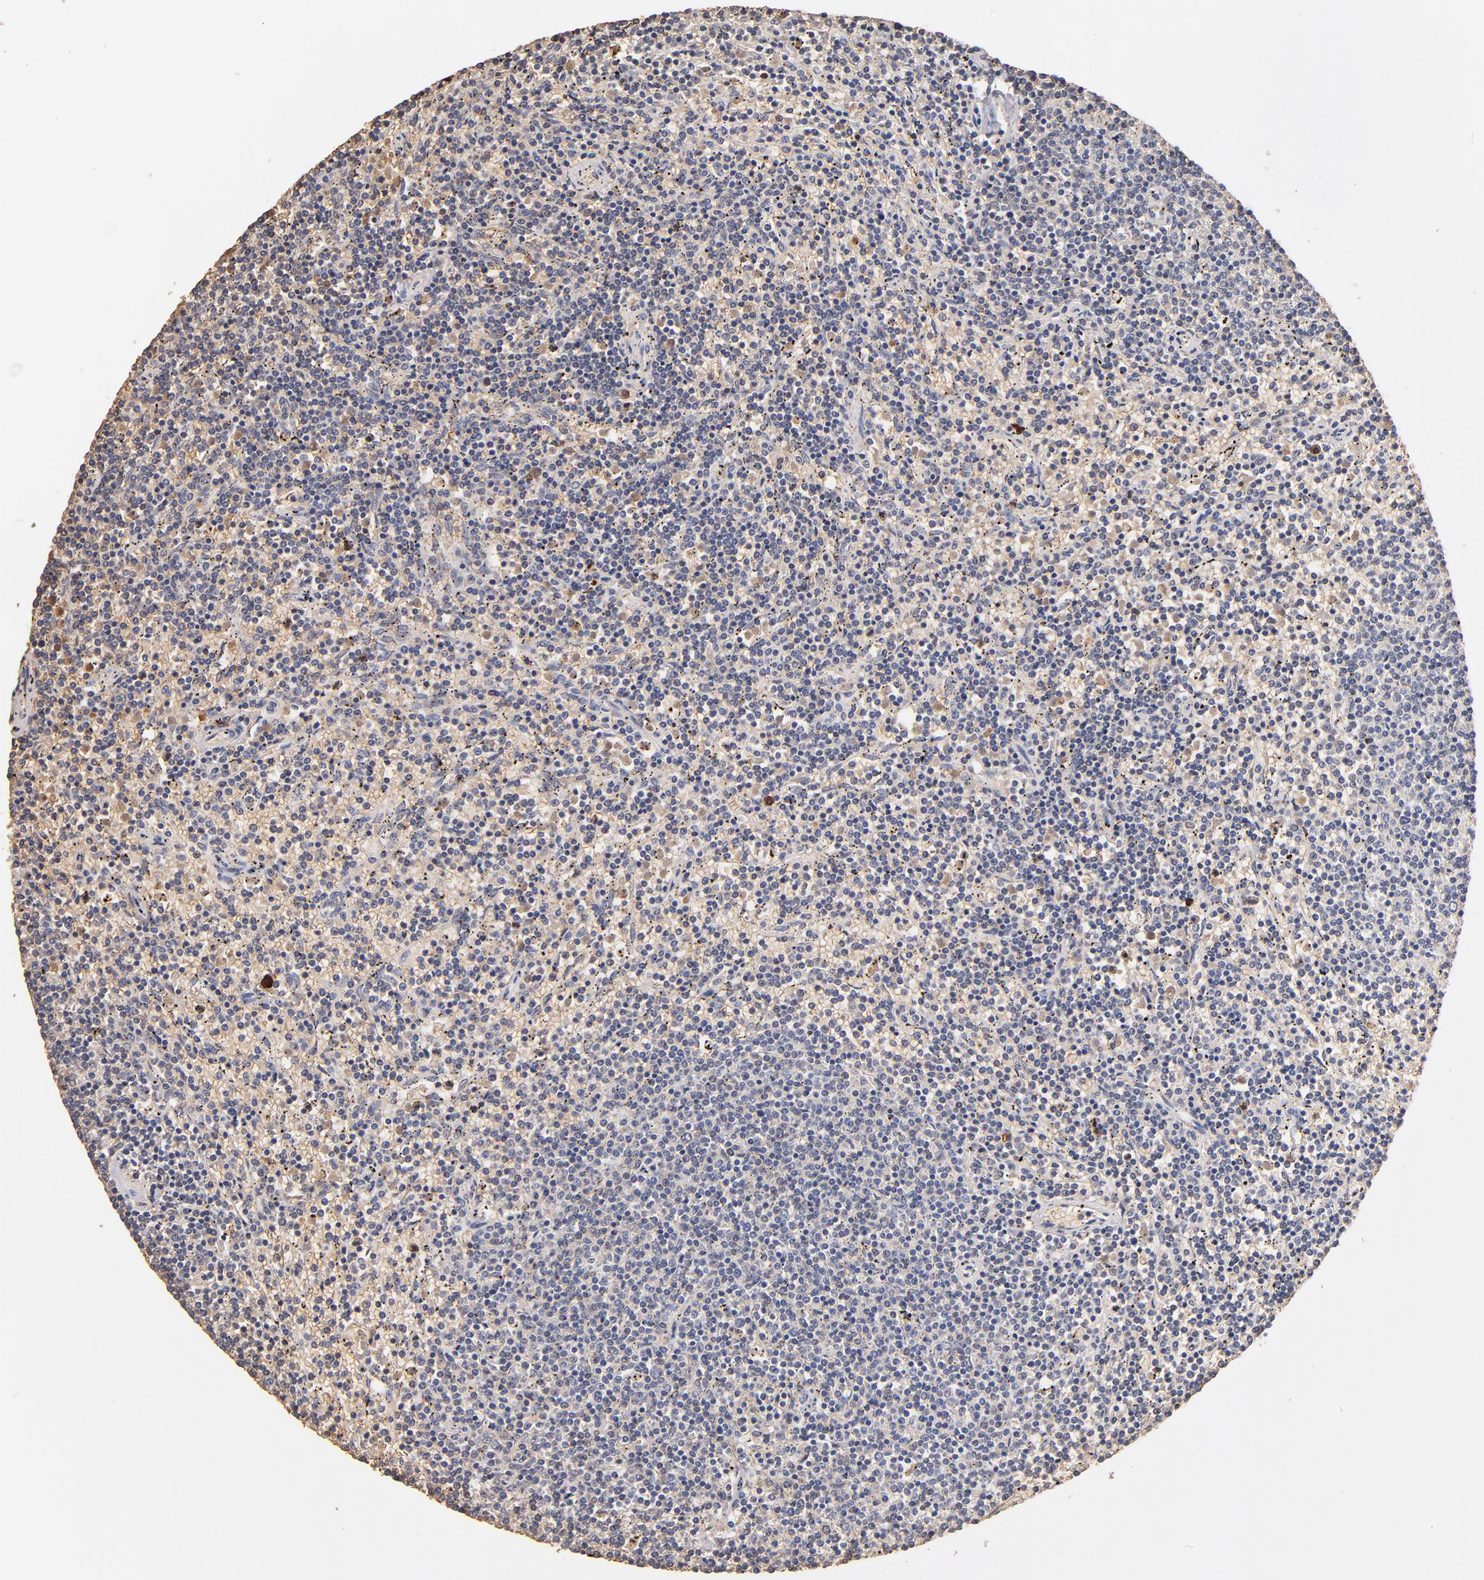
{"staining": {"intensity": "negative", "quantity": "none", "location": "none"}, "tissue": "lymphoma", "cell_type": "Tumor cells", "image_type": "cancer", "snomed": [{"axis": "morphology", "description": "Malignant lymphoma, non-Hodgkin's type, Low grade"}, {"axis": "topography", "description": "Spleen"}], "caption": "Protein analysis of lymphoma exhibits no significant staining in tumor cells.", "gene": "RO60", "patient": {"sex": "female", "age": 50}}